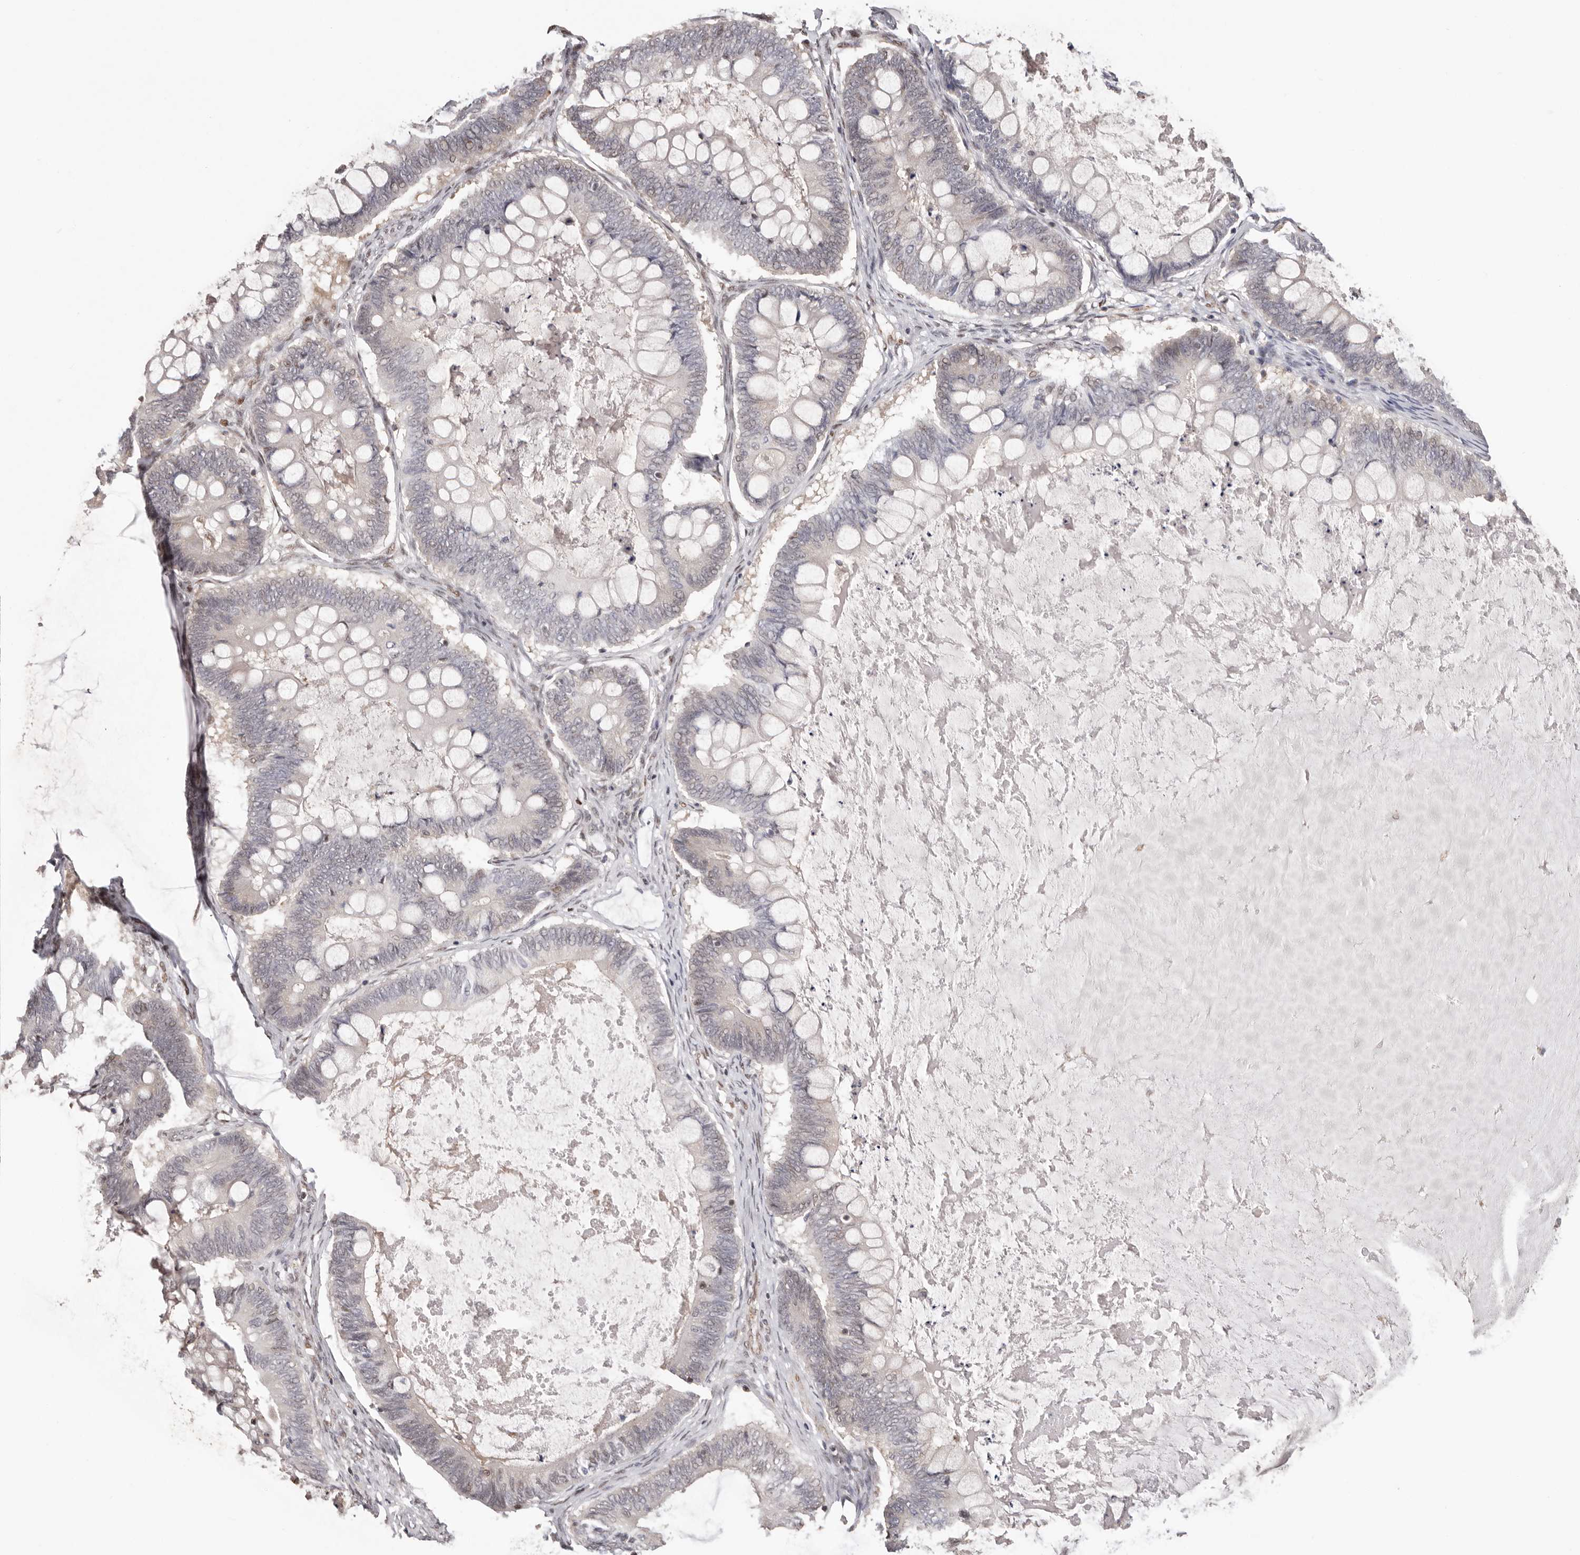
{"staining": {"intensity": "weak", "quantity": "<25%", "location": "nuclear"}, "tissue": "ovarian cancer", "cell_type": "Tumor cells", "image_type": "cancer", "snomed": [{"axis": "morphology", "description": "Cystadenocarcinoma, mucinous, NOS"}, {"axis": "topography", "description": "Ovary"}], "caption": "Immunohistochemistry (IHC) histopathology image of ovarian cancer stained for a protein (brown), which reveals no staining in tumor cells. (Stains: DAB (3,3'-diaminobenzidine) immunohistochemistry with hematoxylin counter stain, Microscopy: brightfield microscopy at high magnification).", "gene": "SMAD7", "patient": {"sex": "female", "age": 61}}